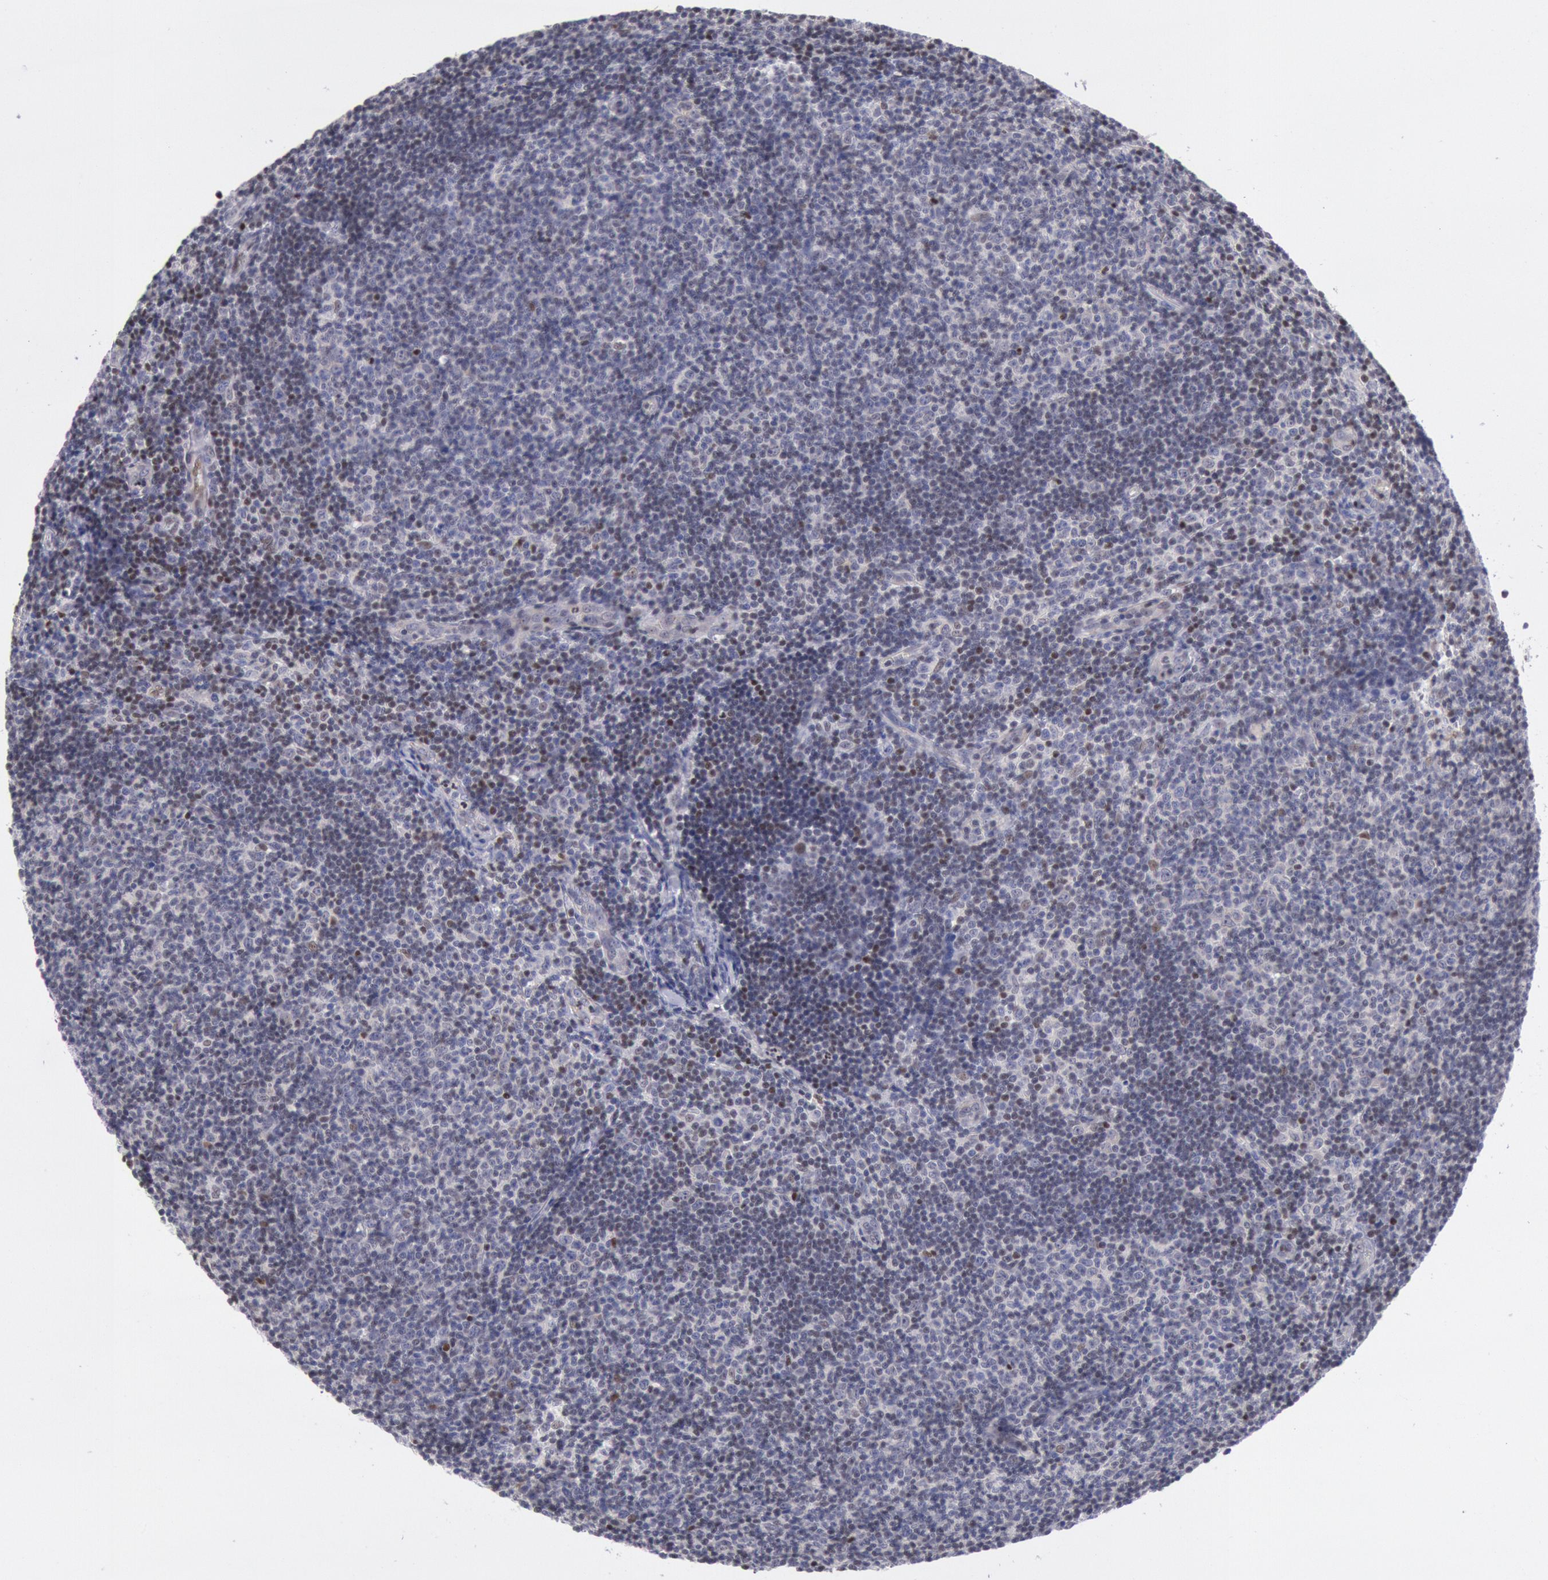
{"staining": {"intensity": "negative", "quantity": "none", "location": "none"}, "tissue": "lymphoma", "cell_type": "Tumor cells", "image_type": "cancer", "snomed": [{"axis": "morphology", "description": "Malignant lymphoma, non-Hodgkin's type, Low grade"}, {"axis": "topography", "description": "Lymph node"}], "caption": "DAB (3,3'-diaminobenzidine) immunohistochemical staining of human malignant lymphoma, non-Hodgkin's type (low-grade) exhibits no significant expression in tumor cells. Nuclei are stained in blue.", "gene": "RPS6KA5", "patient": {"sex": "male", "age": 49}}